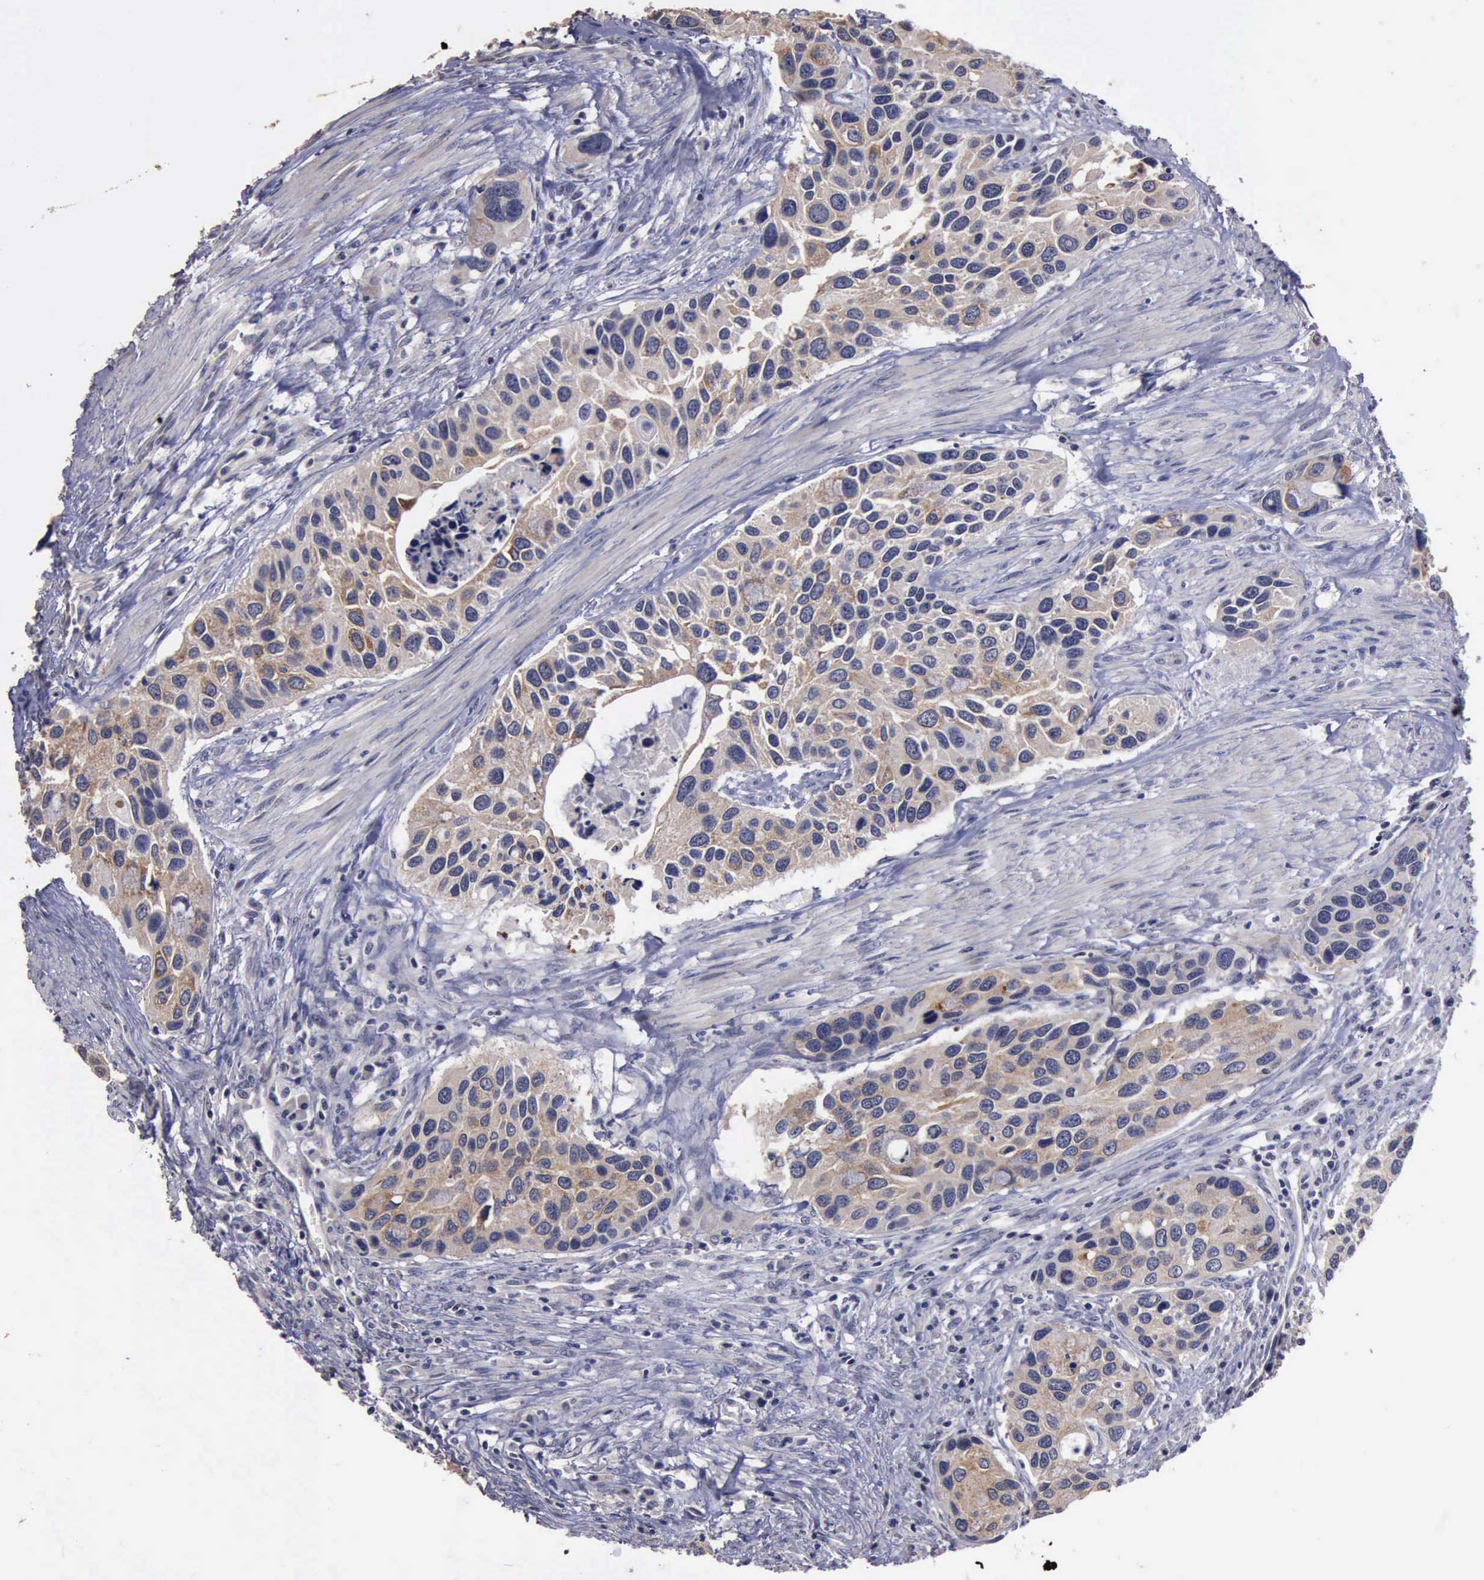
{"staining": {"intensity": "weak", "quantity": "25%-75%", "location": "cytoplasmic/membranous"}, "tissue": "urothelial cancer", "cell_type": "Tumor cells", "image_type": "cancer", "snomed": [{"axis": "morphology", "description": "Urothelial carcinoma, High grade"}, {"axis": "topography", "description": "Urinary bladder"}], "caption": "Protein staining of high-grade urothelial carcinoma tissue exhibits weak cytoplasmic/membranous staining in approximately 25%-75% of tumor cells.", "gene": "CRKL", "patient": {"sex": "male", "age": 66}}